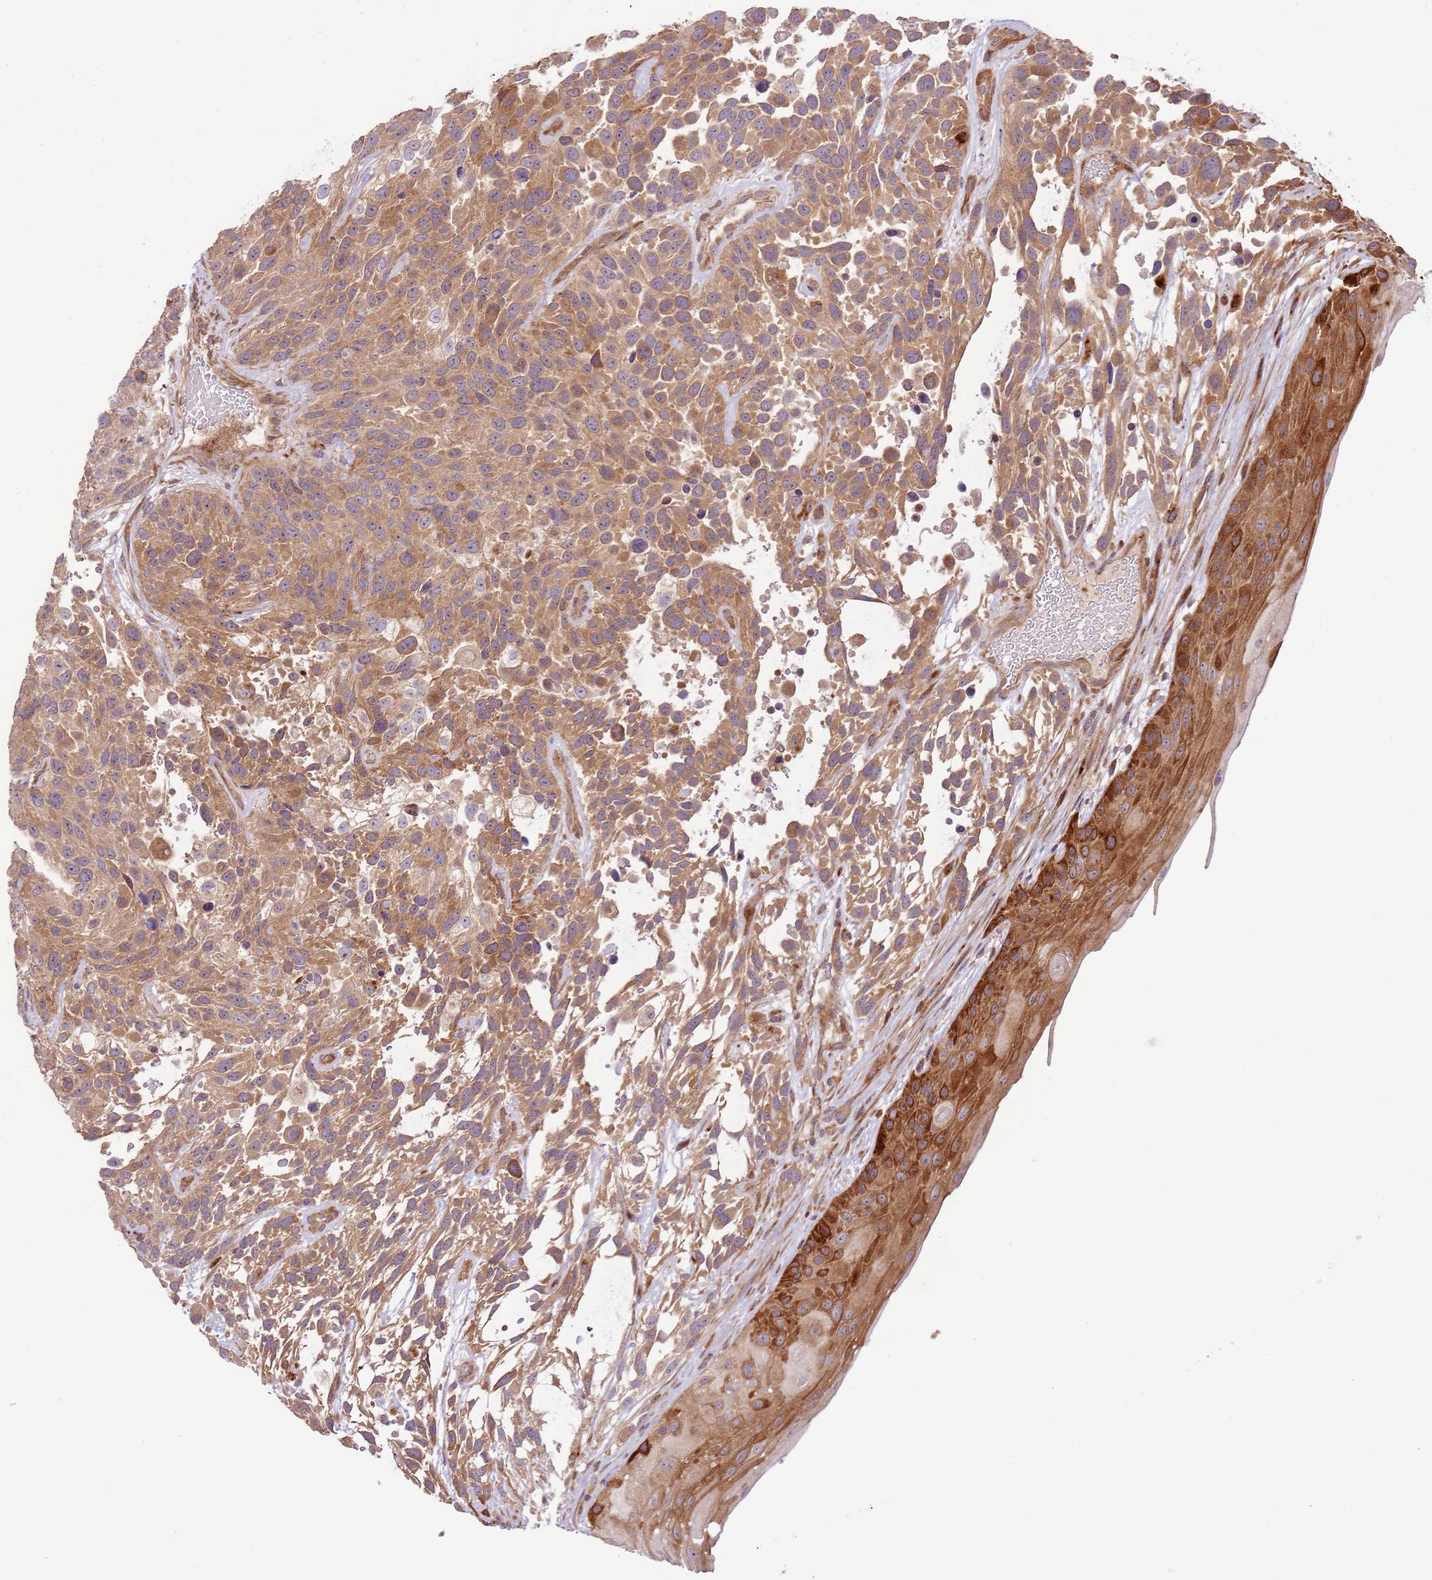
{"staining": {"intensity": "moderate", "quantity": ">75%", "location": "cytoplasmic/membranous"}, "tissue": "urothelial cancer", "cell_type": "Tumor cells", "image_type": "cancer", "snomed": [{"axis": "morphology", "description": "Urothelial carcinoma, High grade"}, {"axis": "topography", "description": "Urinary bladder"}], "caption": "Urothelial cancer stained for a protein (brown) demonstrates moderate cytoplasmic/membranous positive staining in about >75% of tumor cells.", "gene": "ZNF624", "patient": {"sex": "female", "age": 70}}